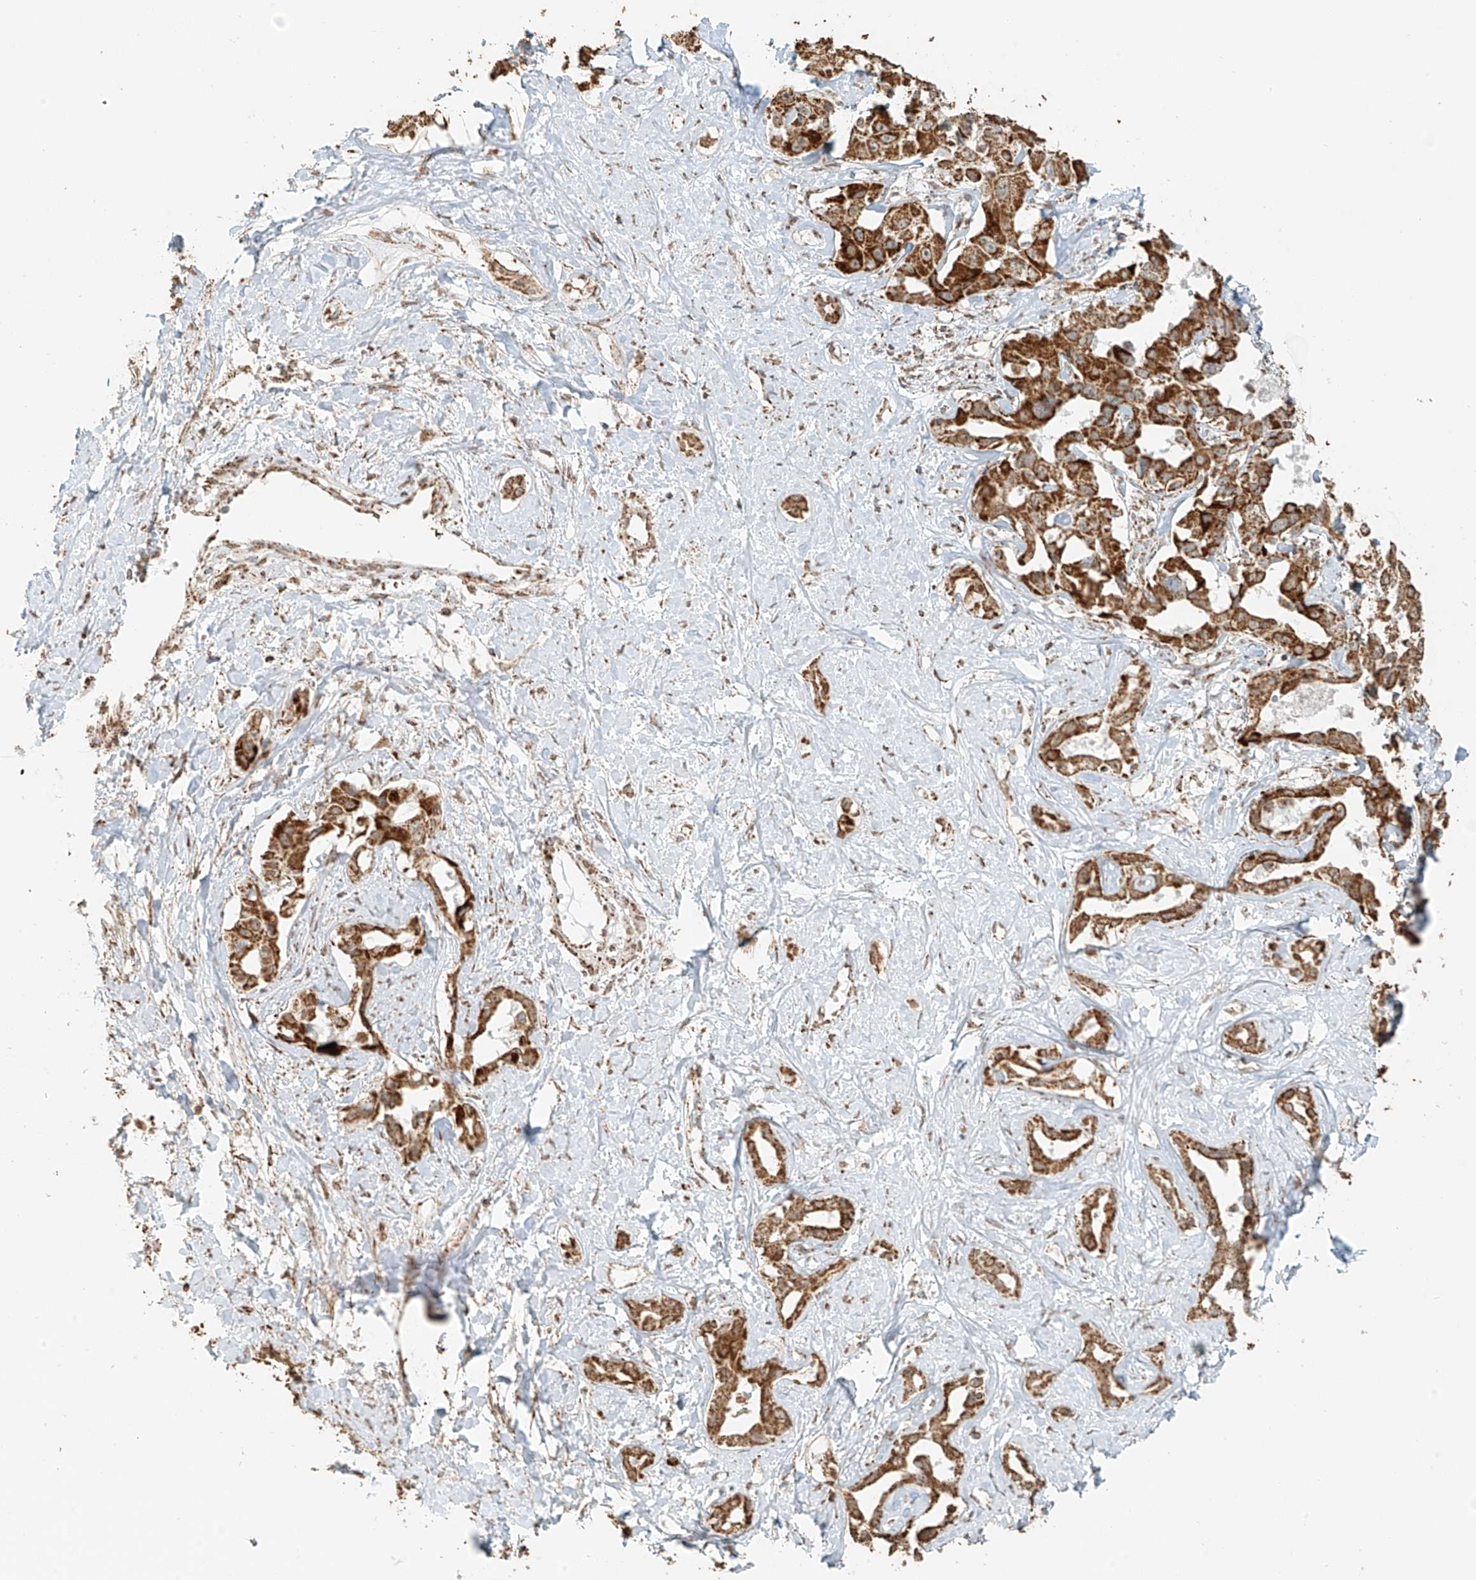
{"staining": {"intensity": "strong", "quantity": ">75%", "location": "cytoplasmic/membranous"}, "tissue": "liver cancer", "cell_type": "Tumor cells", "image_type": "cancer", "snomed": [{"axis": "morphology", "description": "Cholangiocarcinoma"}, {"axis": "topography", "description": "Liver"}], "caption": "The immunohistochemical stain labels strong cytoplasmic/membranous expression in tumor cells of liver cancer tissue. (DAB IHC with brightfield microscopy, high magnification).", "gene": "MIPEP", "patient": {"sex": "male", "age": 59}}